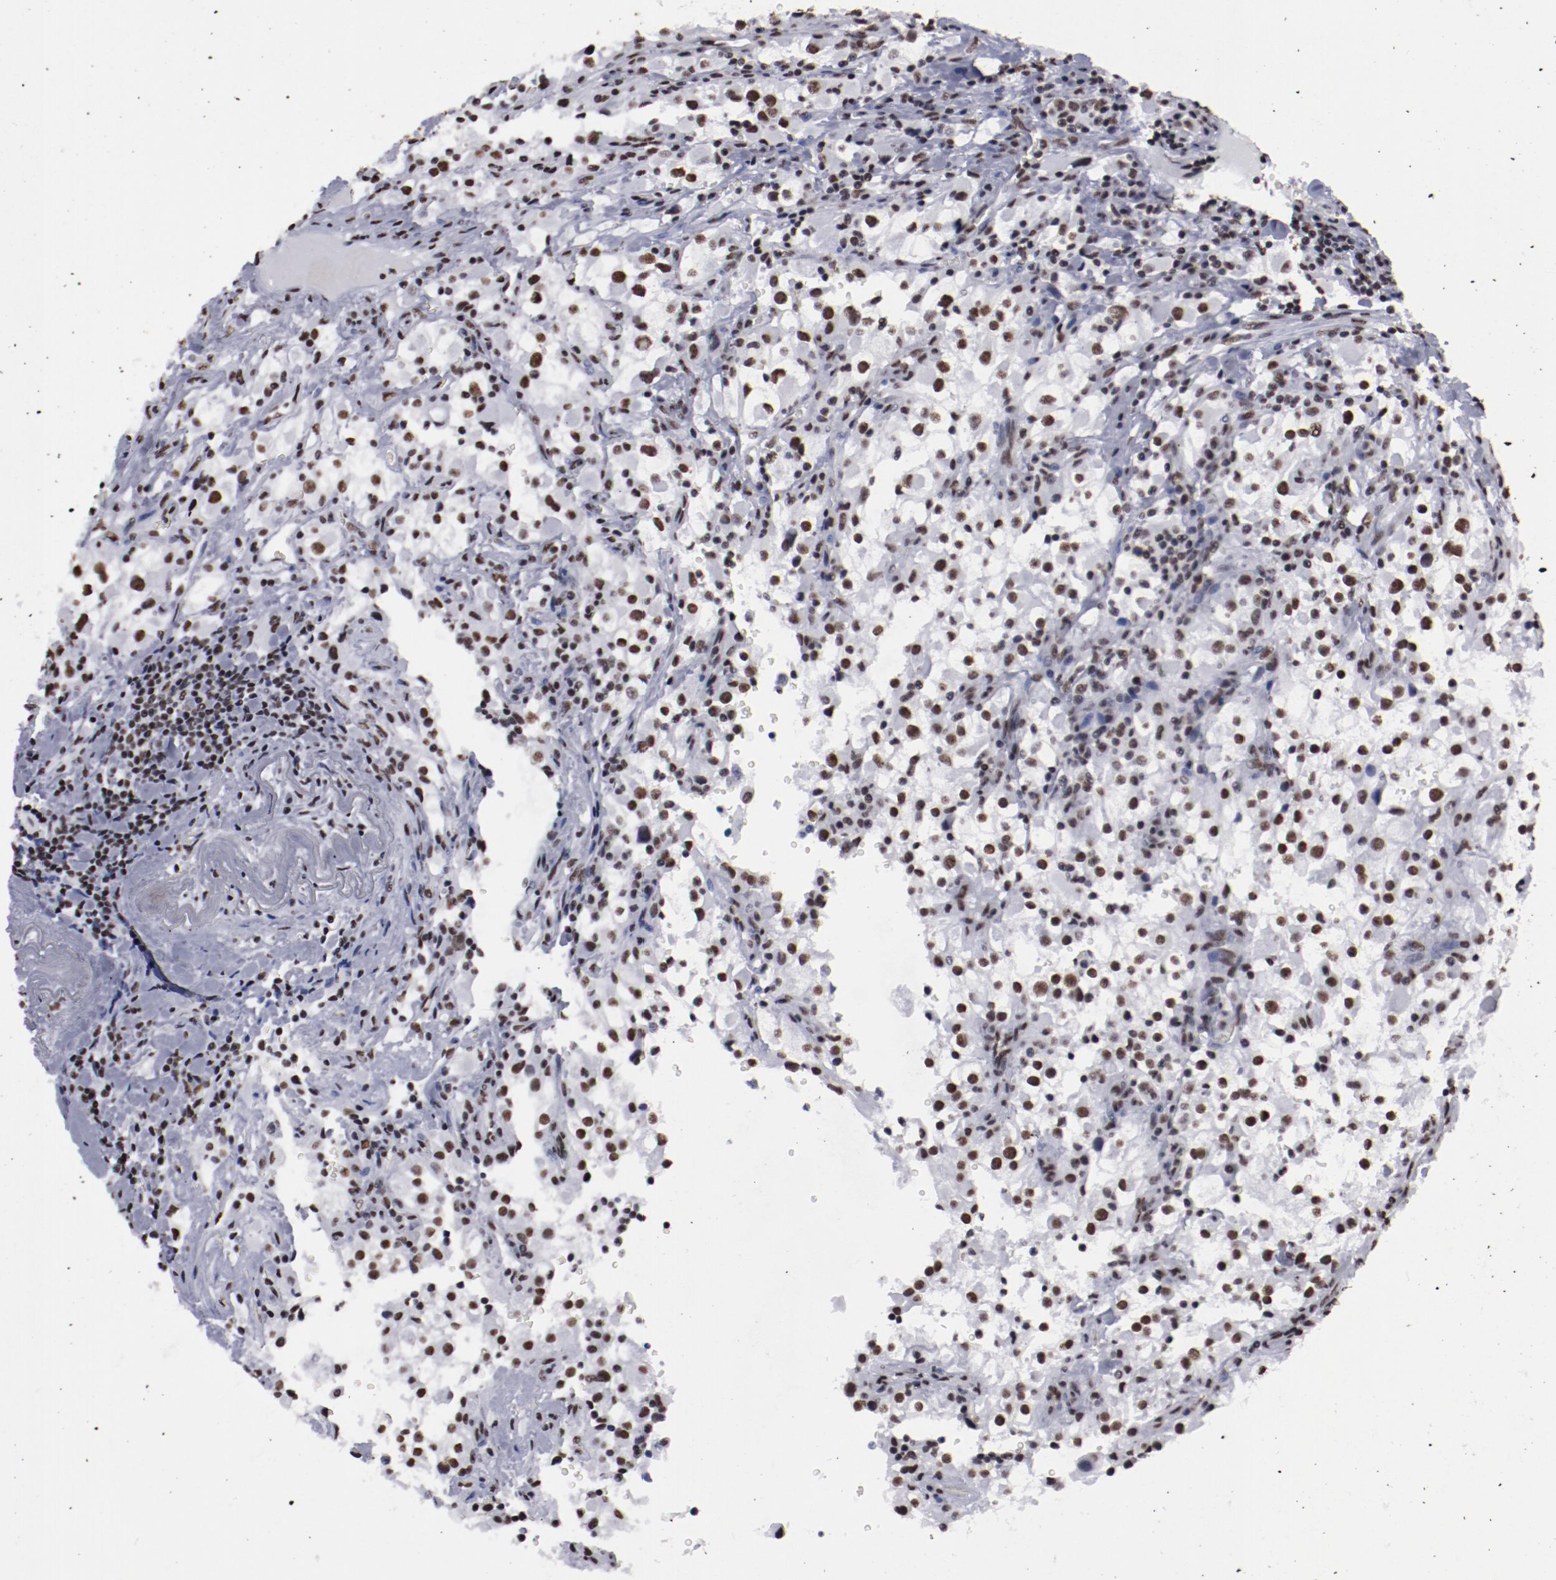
{"staining": {"intensity": "moderate", "quantity": ">75%", "location": "nuclear"}, "tissue": "renal cancer", "cell_type": "Tumor cells", "image_type": "cancer", "snomed": [{"axis": "morphology", "description": "Adenocarcinoma, NOS"}, {"axis": "topography", "description": "Kidney"}], "caption": "The image exhibits staining of renal adenocarcinoma, revealing moderate nuclear protein positivity (brown color) within tumor cells.", "gene": "HNRNPA2B1", "patient": {"sex": "female", "age": 52}}